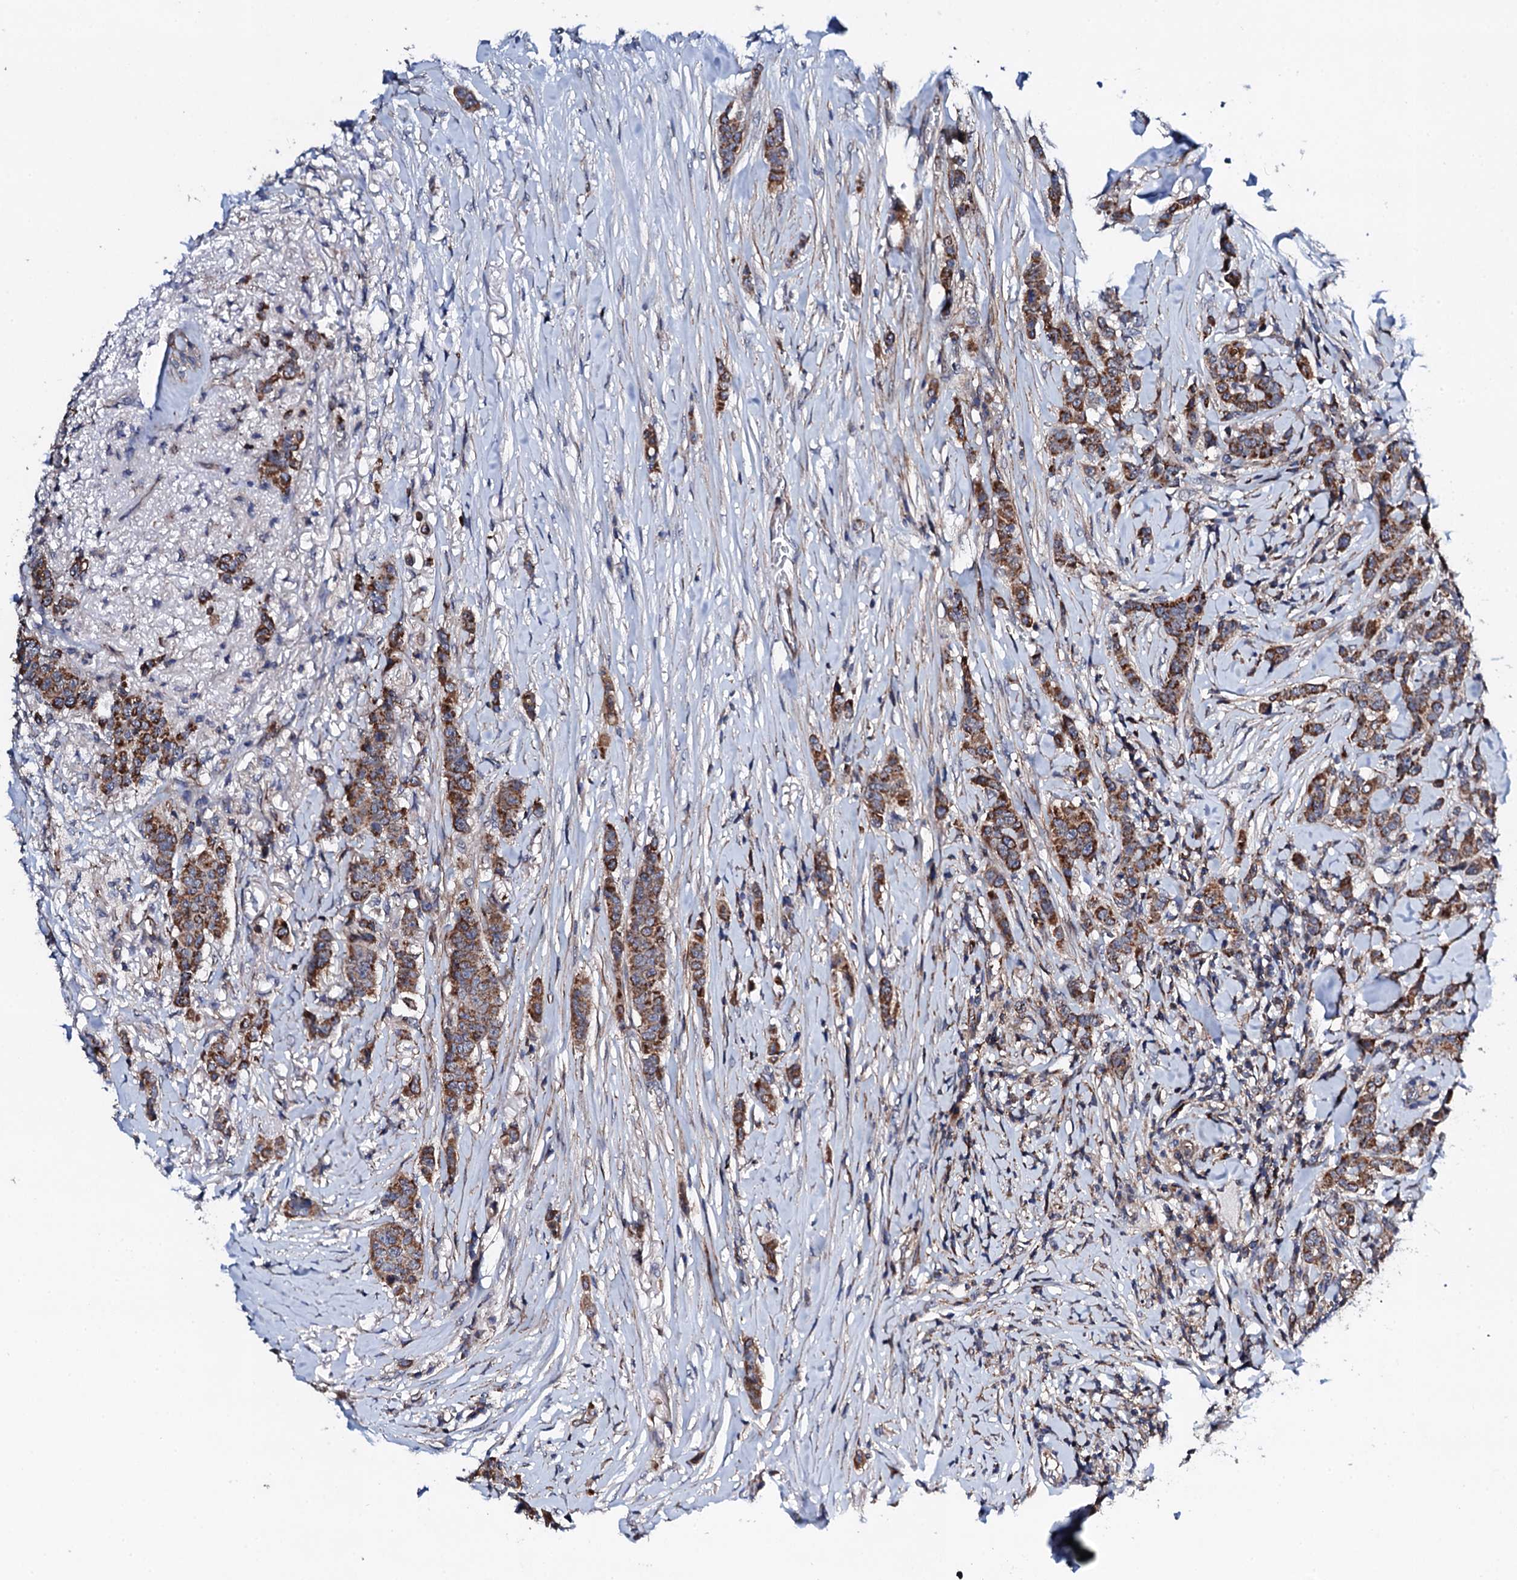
{"staining": {"intensity": "strong", "quantity": ">75%", "location": "cytoplasmic/membranous"}, "tissue": "breast cancer", "cell_type": "Tumor cells", "image_type": "cancer", "snomed": [{"axis": "morphology", "description": "Duct carcinoma"}, {"axis": "topography", "description": "Breast"}], "caption": "Breast cancer (infiltrating ductal carcinoma) was stained to show a protein in brown. There is high levels of strong cytoplasmic/membranous staining in about >75% of tumor cells.", "gene": "COG4", "patient": {"sex": "female", "age": 40}}